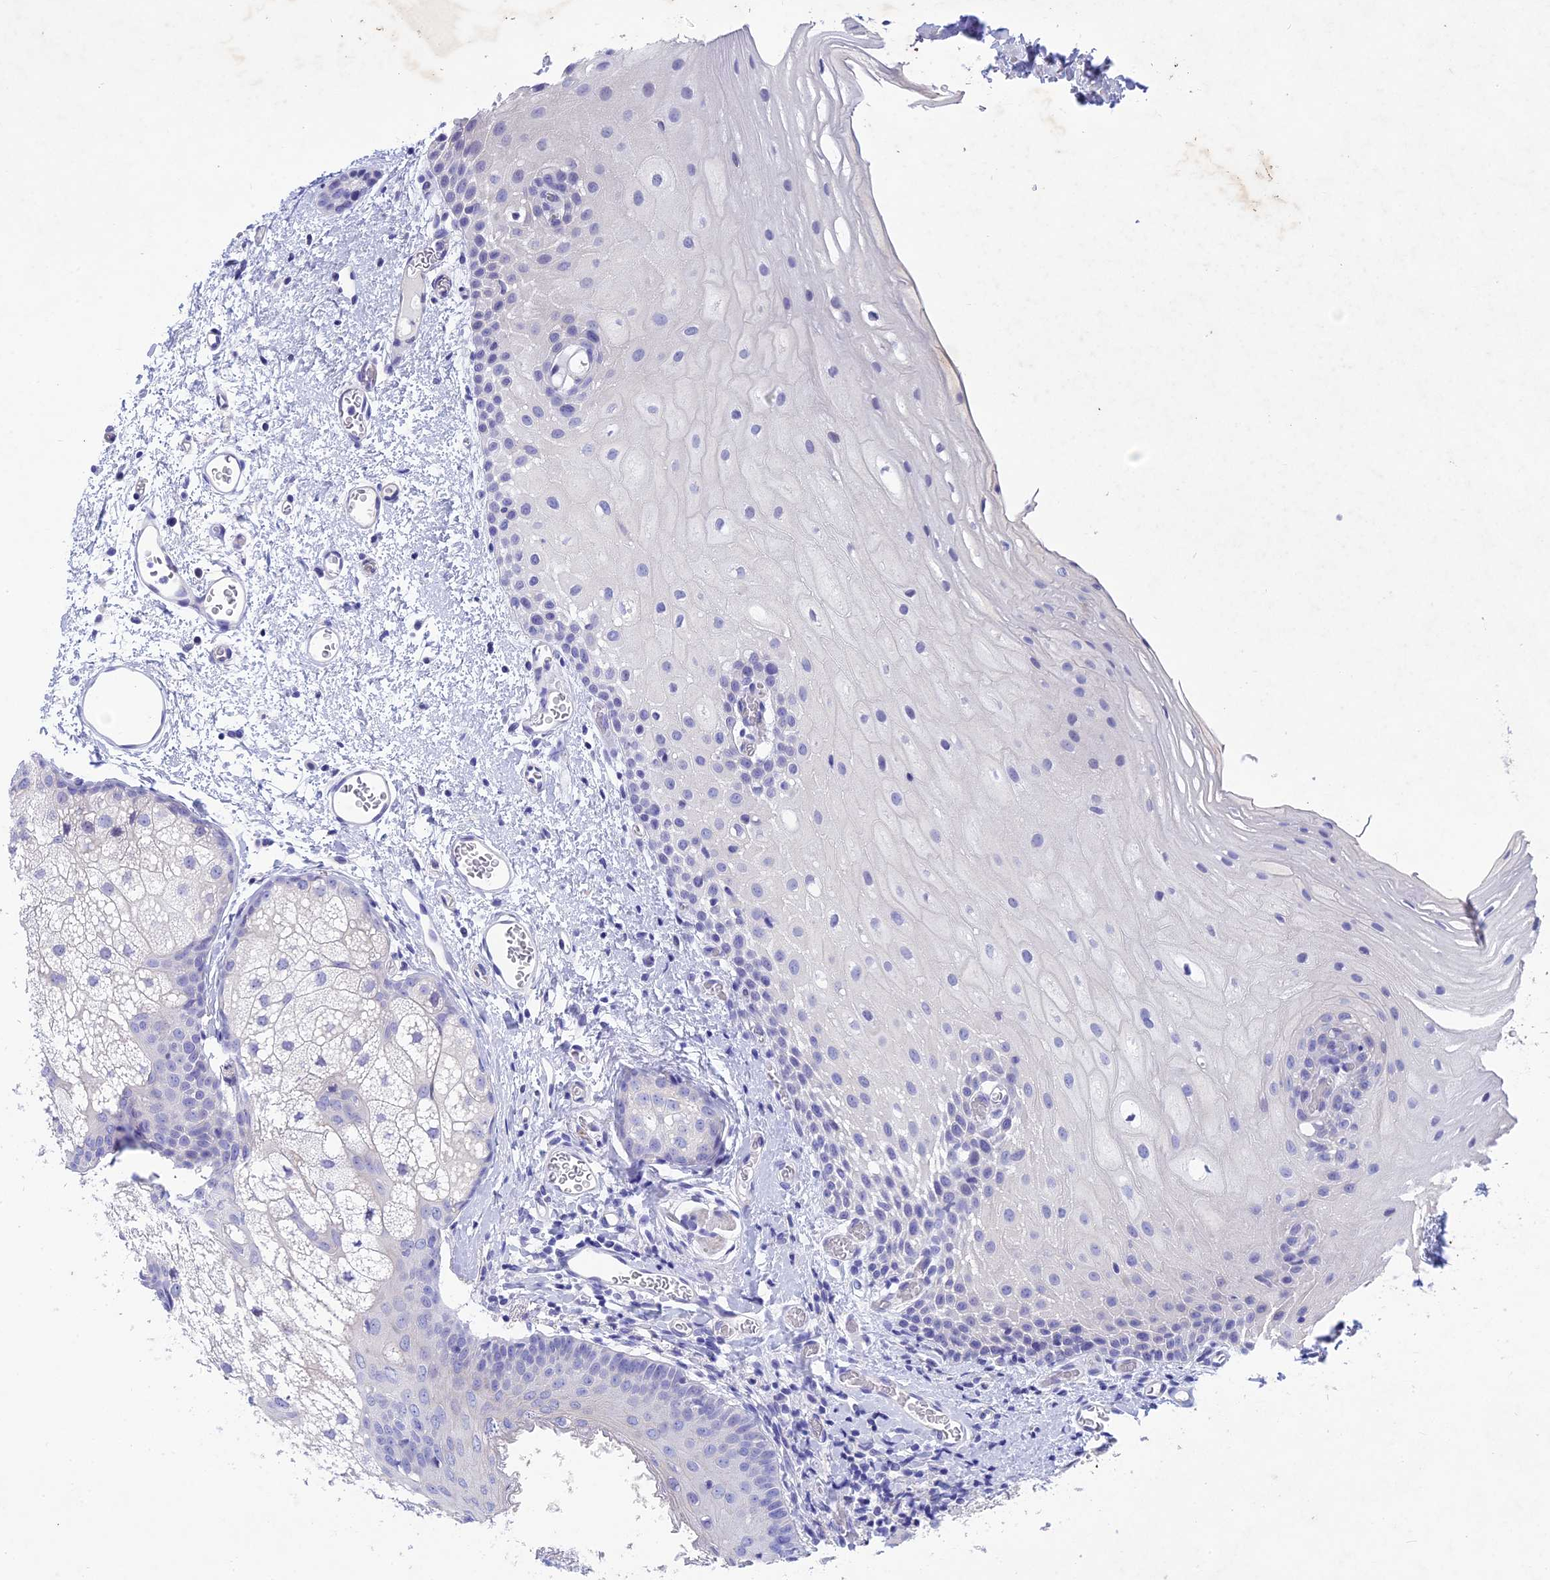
{"staining": {"intensity": "negative", "quantity": "none", "location": "none"}, "tissue": "oral mucosa", "cell_type": "Squamous epithelial cells", "image_type": "normal", "snomed": [{"axis": "morphology", "description": "Normal tissue, NOS"}, {"axis": "morphology", "description": "Squamous cell carcinoma, NOS"}, {"axis": "topography", "description": "Oral tissue"}, {"axis": "topography", "description": "Head-Neck"}], "caption": "Photomicrograph shows no protein positivity in squamous epithelial cells of unremarkable oral mucosa. (IHC, brightfield microscopy, high magnification).", "gene": "BTBD19", "patient": {"sex": "female", "age": 70}}